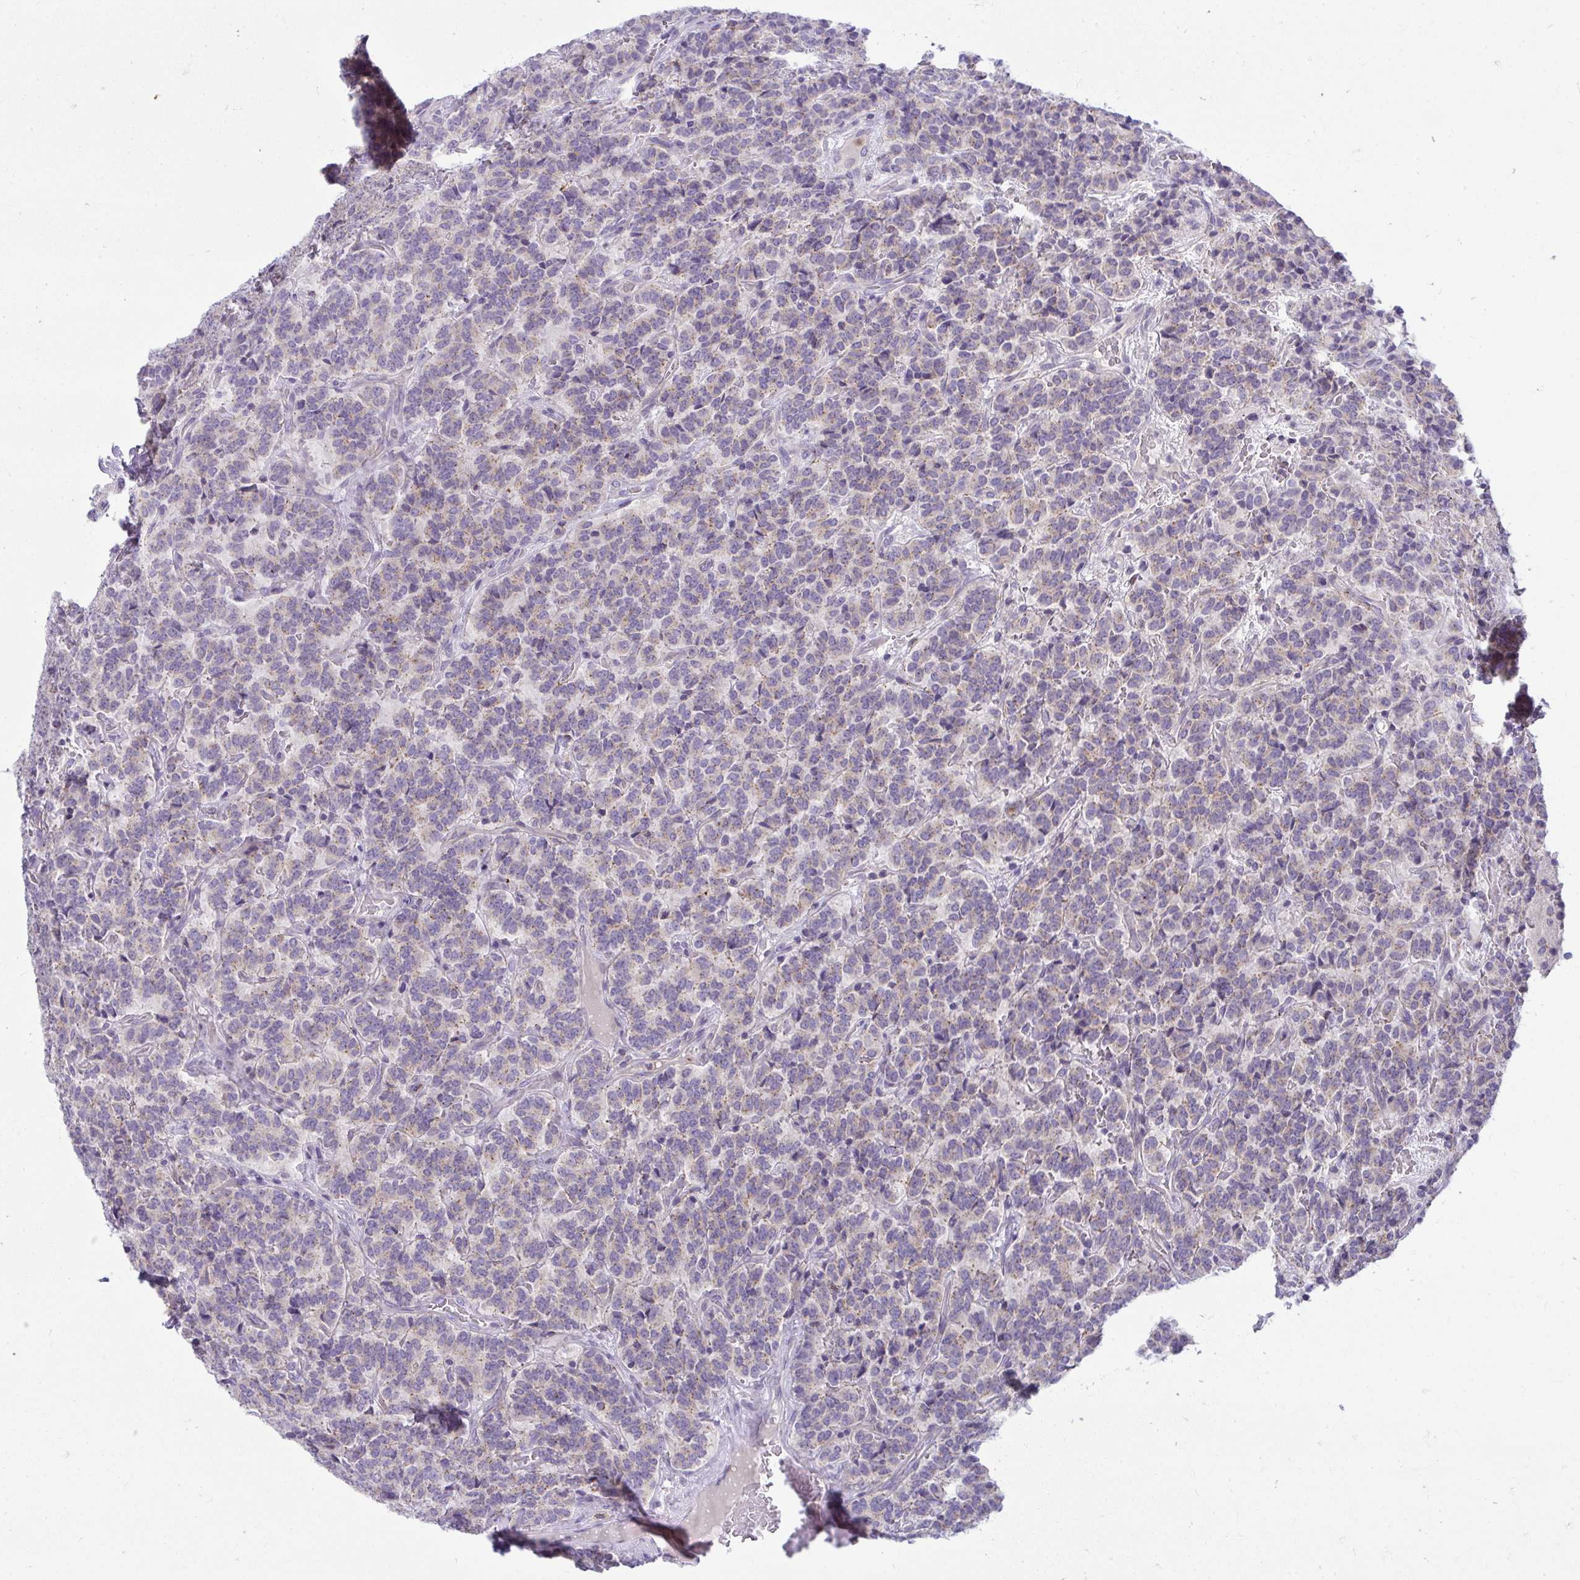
{"staining": {"intensity": "weak", "quantity": "<25%", "location": "cytoplasmic/membranous"}, "tissue": "carcinoid", "cell_type": "Tumor cells", "image_type": "cancer", "snomed": [{"axis": "morphology", "description": "Carcinoid, malignant, NOS"}, {"axis": "topography", "description": "Pancreas"}], "caption": "A photomicrograph of human carcinoid (malignant) is negative for staining in tumor cells. Nuclei are stained in blue.", "gene": "VPS4B", "patient": {"sex": "male", "age": 36}}